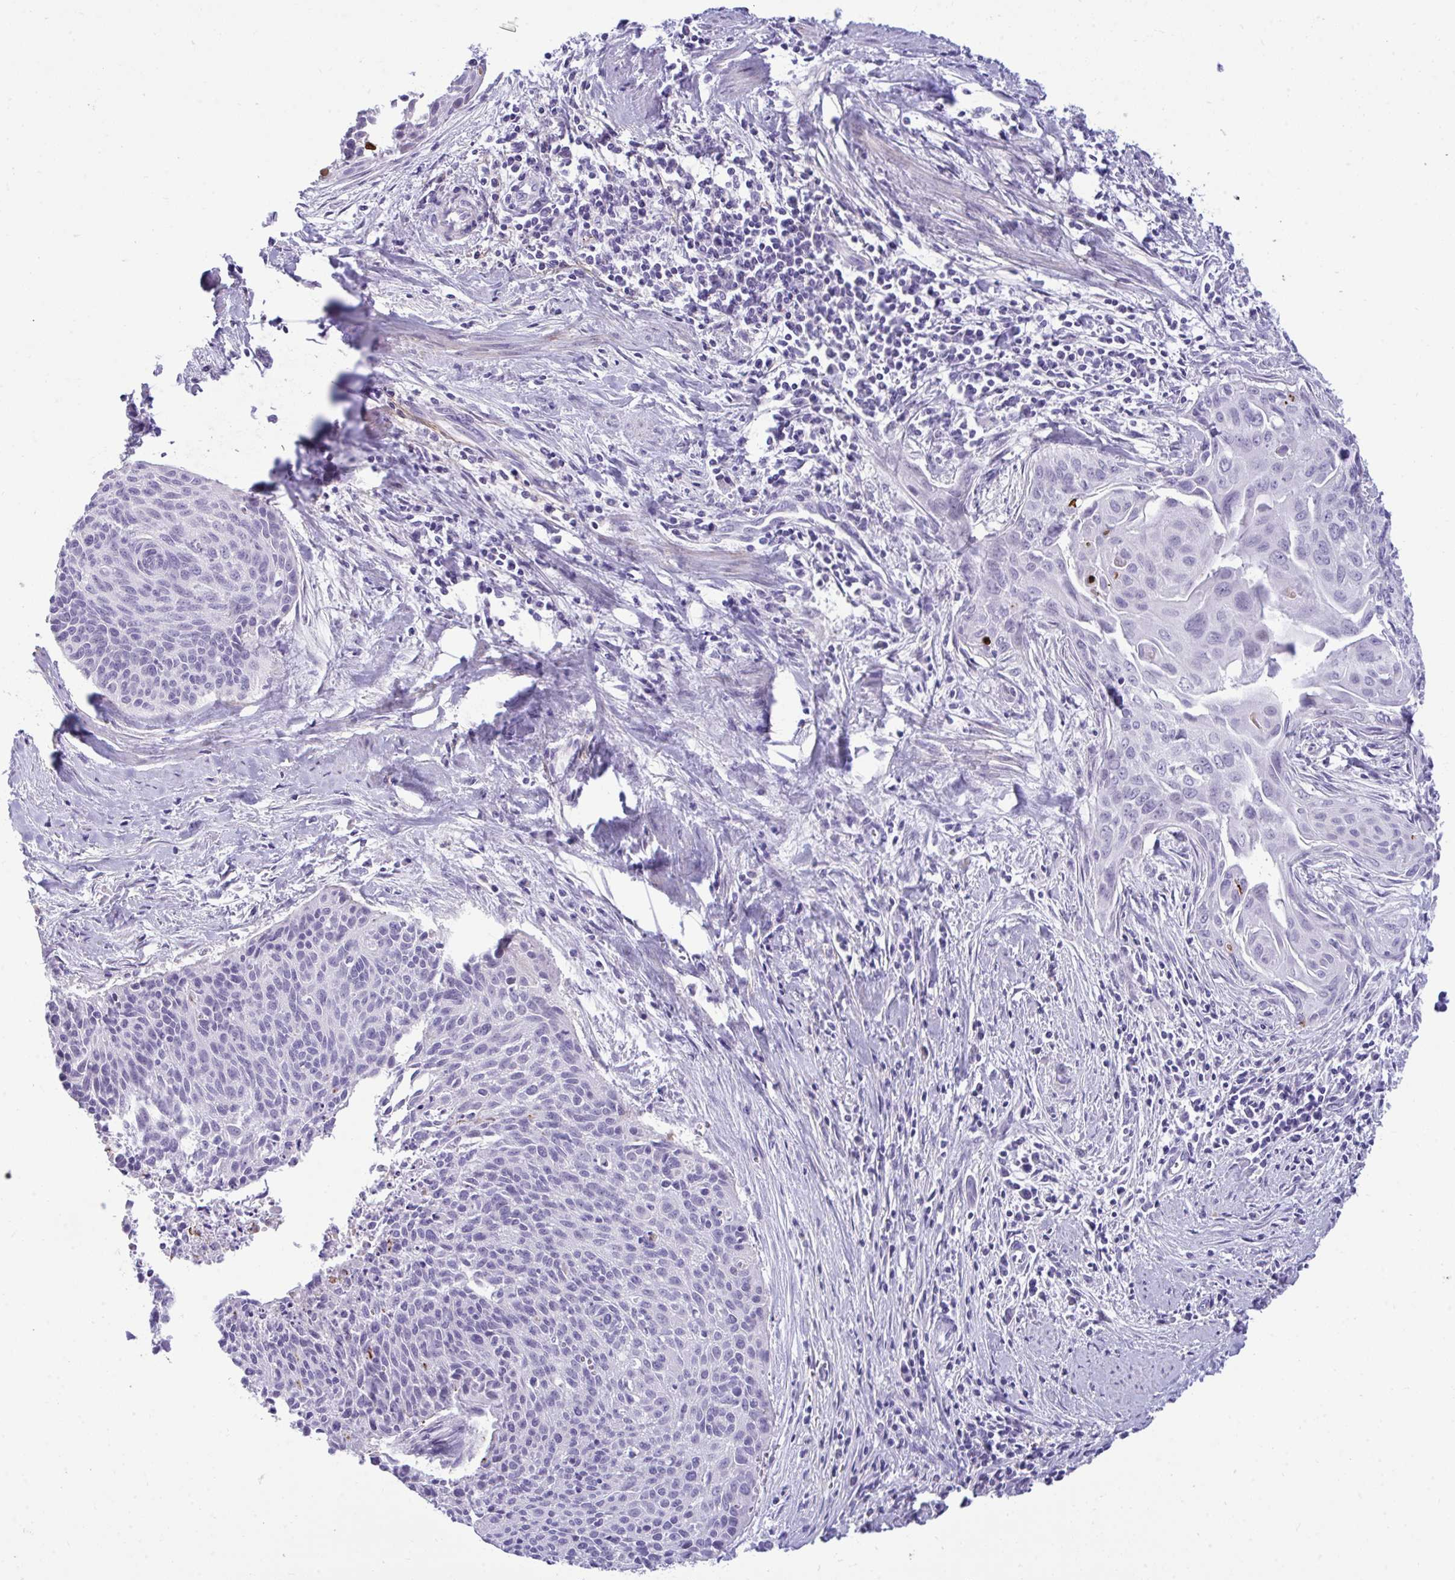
{"staining": {"intensity": "negative", "quantity": "none", "location": "none"}, "tissue": "cervical cancer", "cell_type": "Tumor cells", "image_type": "cancer", "snomed": [{"axis": "morphology", "description": "Squamous cell carcinoma, NOS"}, {"axis": "topography", "description": "Cervix"}], "caption": "Immunohistochemistry (IHC) histopathology image of human cervical squamous cell carcinoma stained for a protein (brown), which displays no expression in tumor cells. (Stains: DAB immunohistochemistry (IHC) with hematoxylin counter stain, Microscopy: brightfield microscopy at high magnification).", "gene": "PIGZ", "patient": {"sex": "female", "age": 55}}